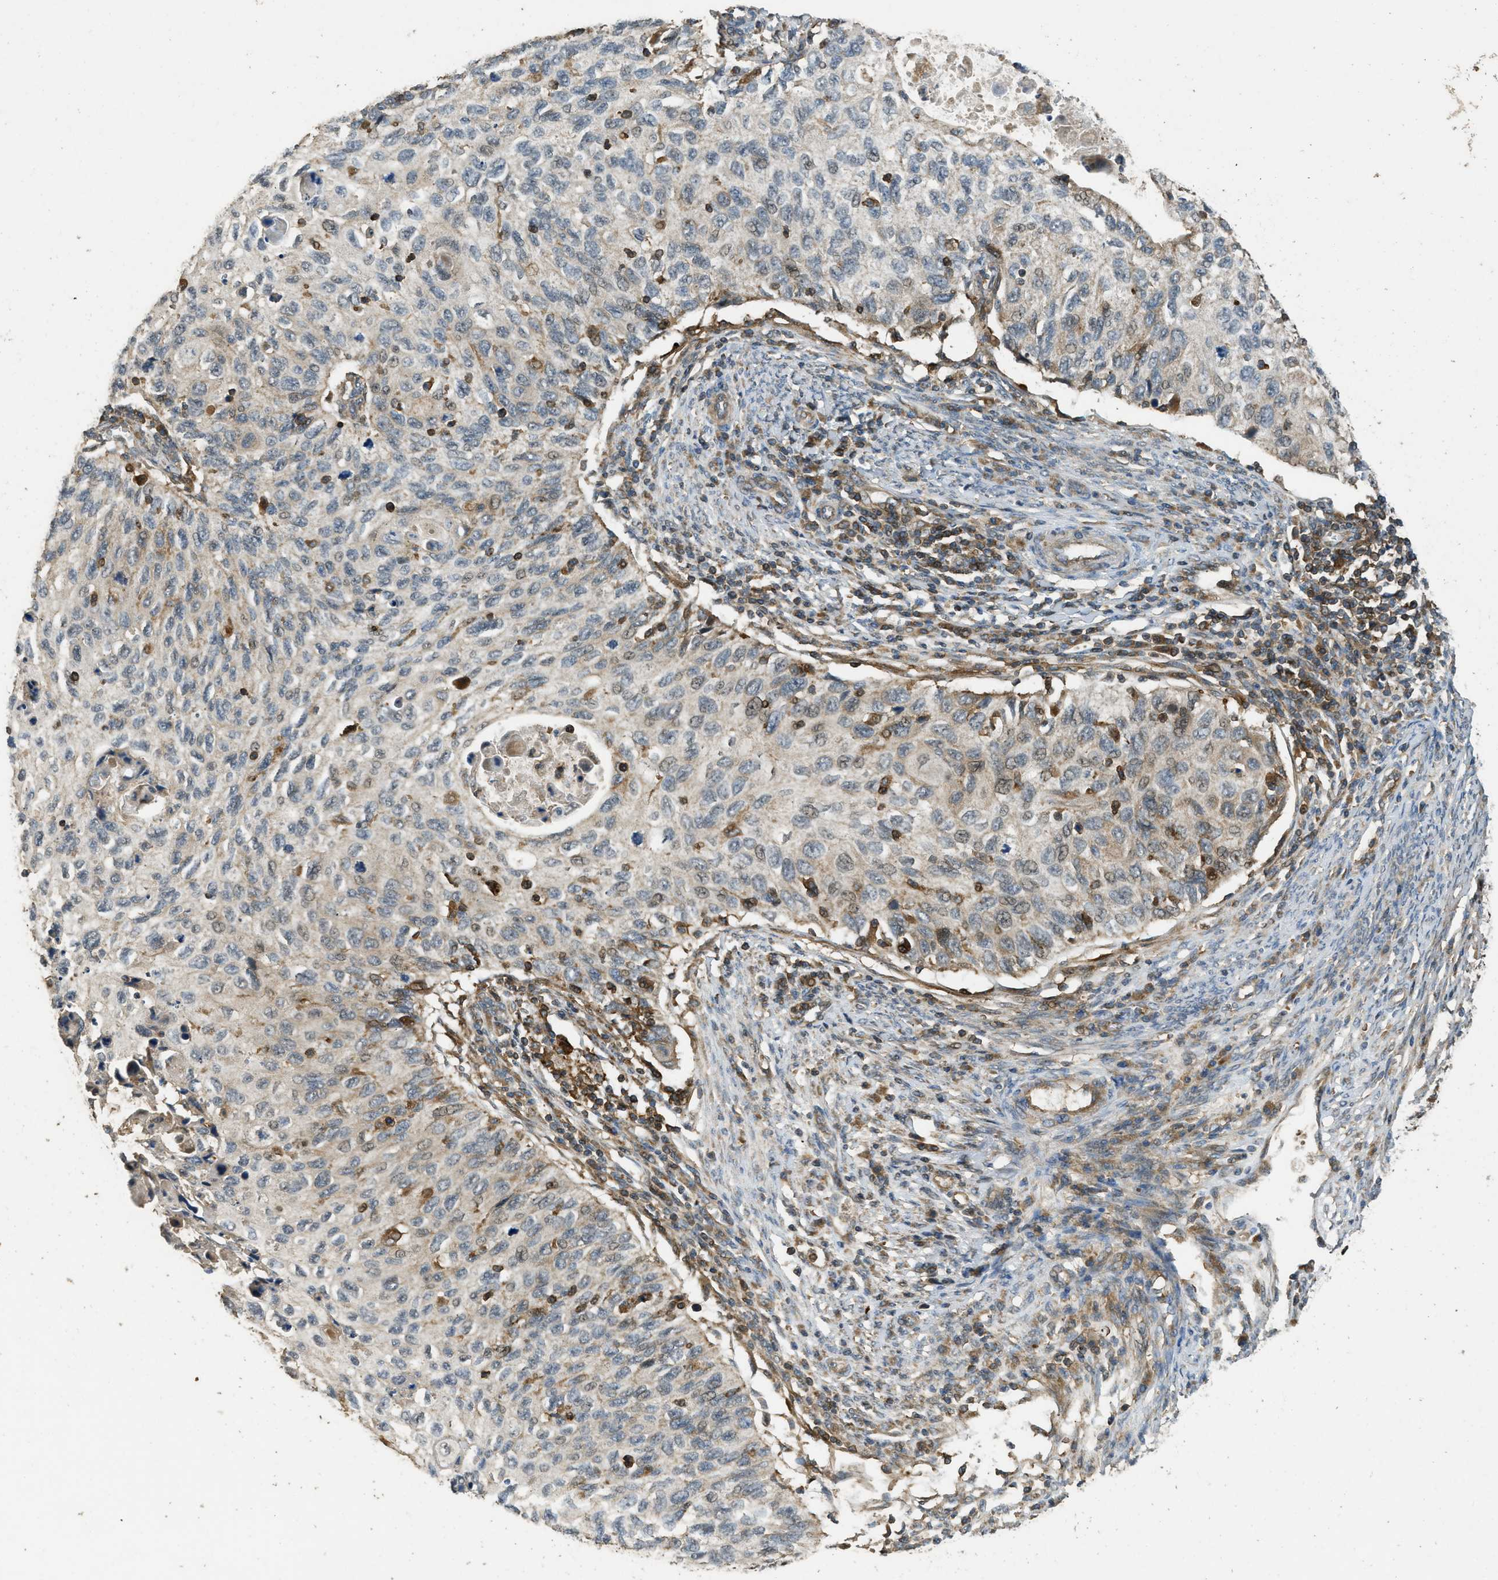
{"staining": {"intensity": "weak", "quantity": "25%-75%", "location": "cytoplasmic/membranous"}, "tissue": "cervical cancer", "cell_type": "Tumor cells", "image_type": "cancer", "snomed": [{"axis": "morphology", "description": "Squamous cell carcinoma, NOS"}, {"axis": "topography", "description": "Cervix"}], "caption": "This is an image of immunohistochemistry staining of cervical cancer (squamous cell carcinoma), which shows weak positivity in the cytoplasmic/membranous of tumor cells.", "gene": "PPP6R3", "patient": {"sex": "female", "age": 70}}